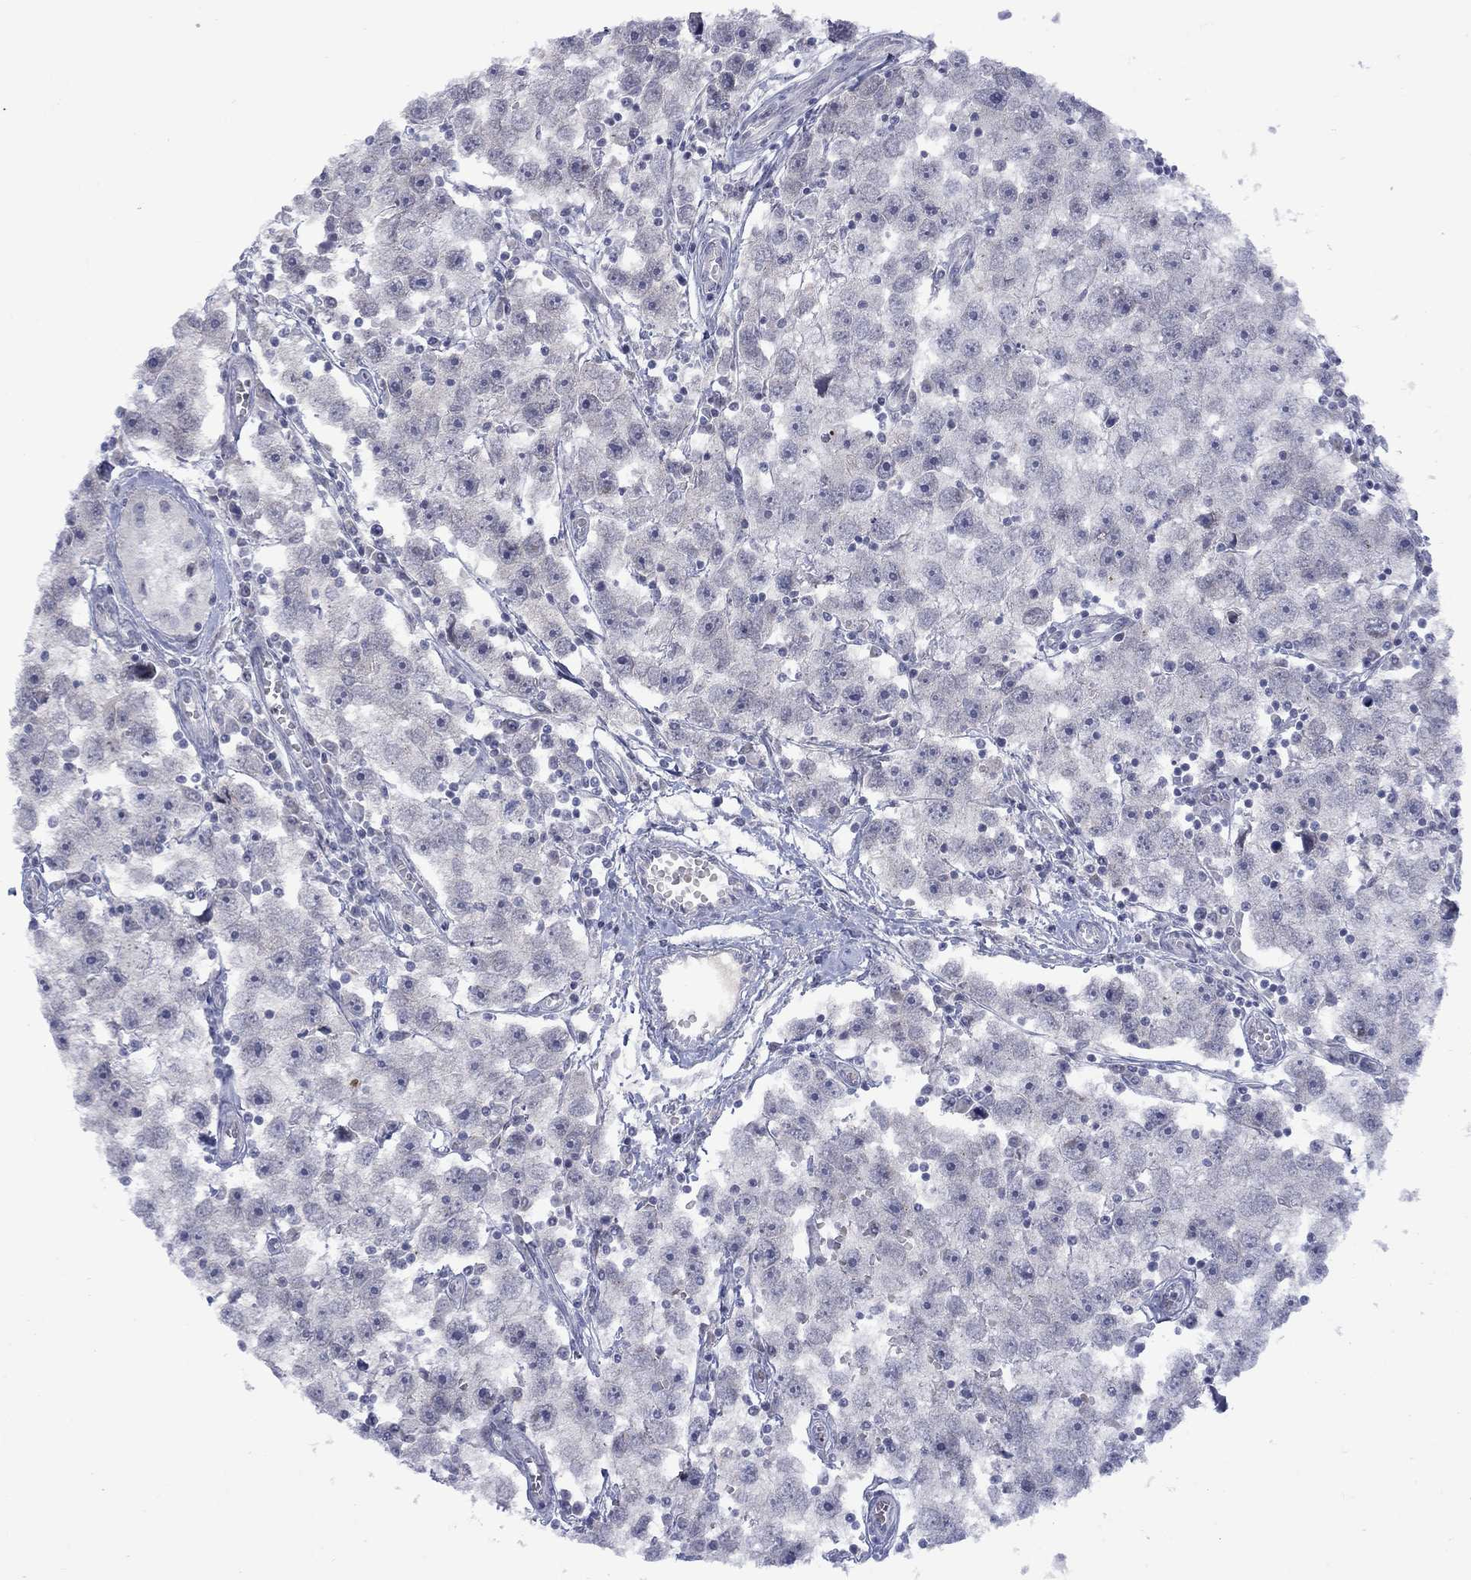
{"staining": {"intensity": "negative", "quantity": "none", "location": "none"}, "tissue": "testis cancer", "cell_type": "Tumor cells", "image_type": "cancer", "snomed": [{"axis": "morphology", "description": "Seminoma, NOS"}, {"axis": "topography", "description": "Testis"}], "caption": "Immunohistochemical staining of testis cancer reveals no significant staining in tumor cells. Brightfield microscopy of IHC stained with DAB (3,3'-diaminobenzidine) (brown) and hematoxylin (blue), captured at high magnification.", "gene": "NSMF", "patient": {"sex": "male", "age": 30}}